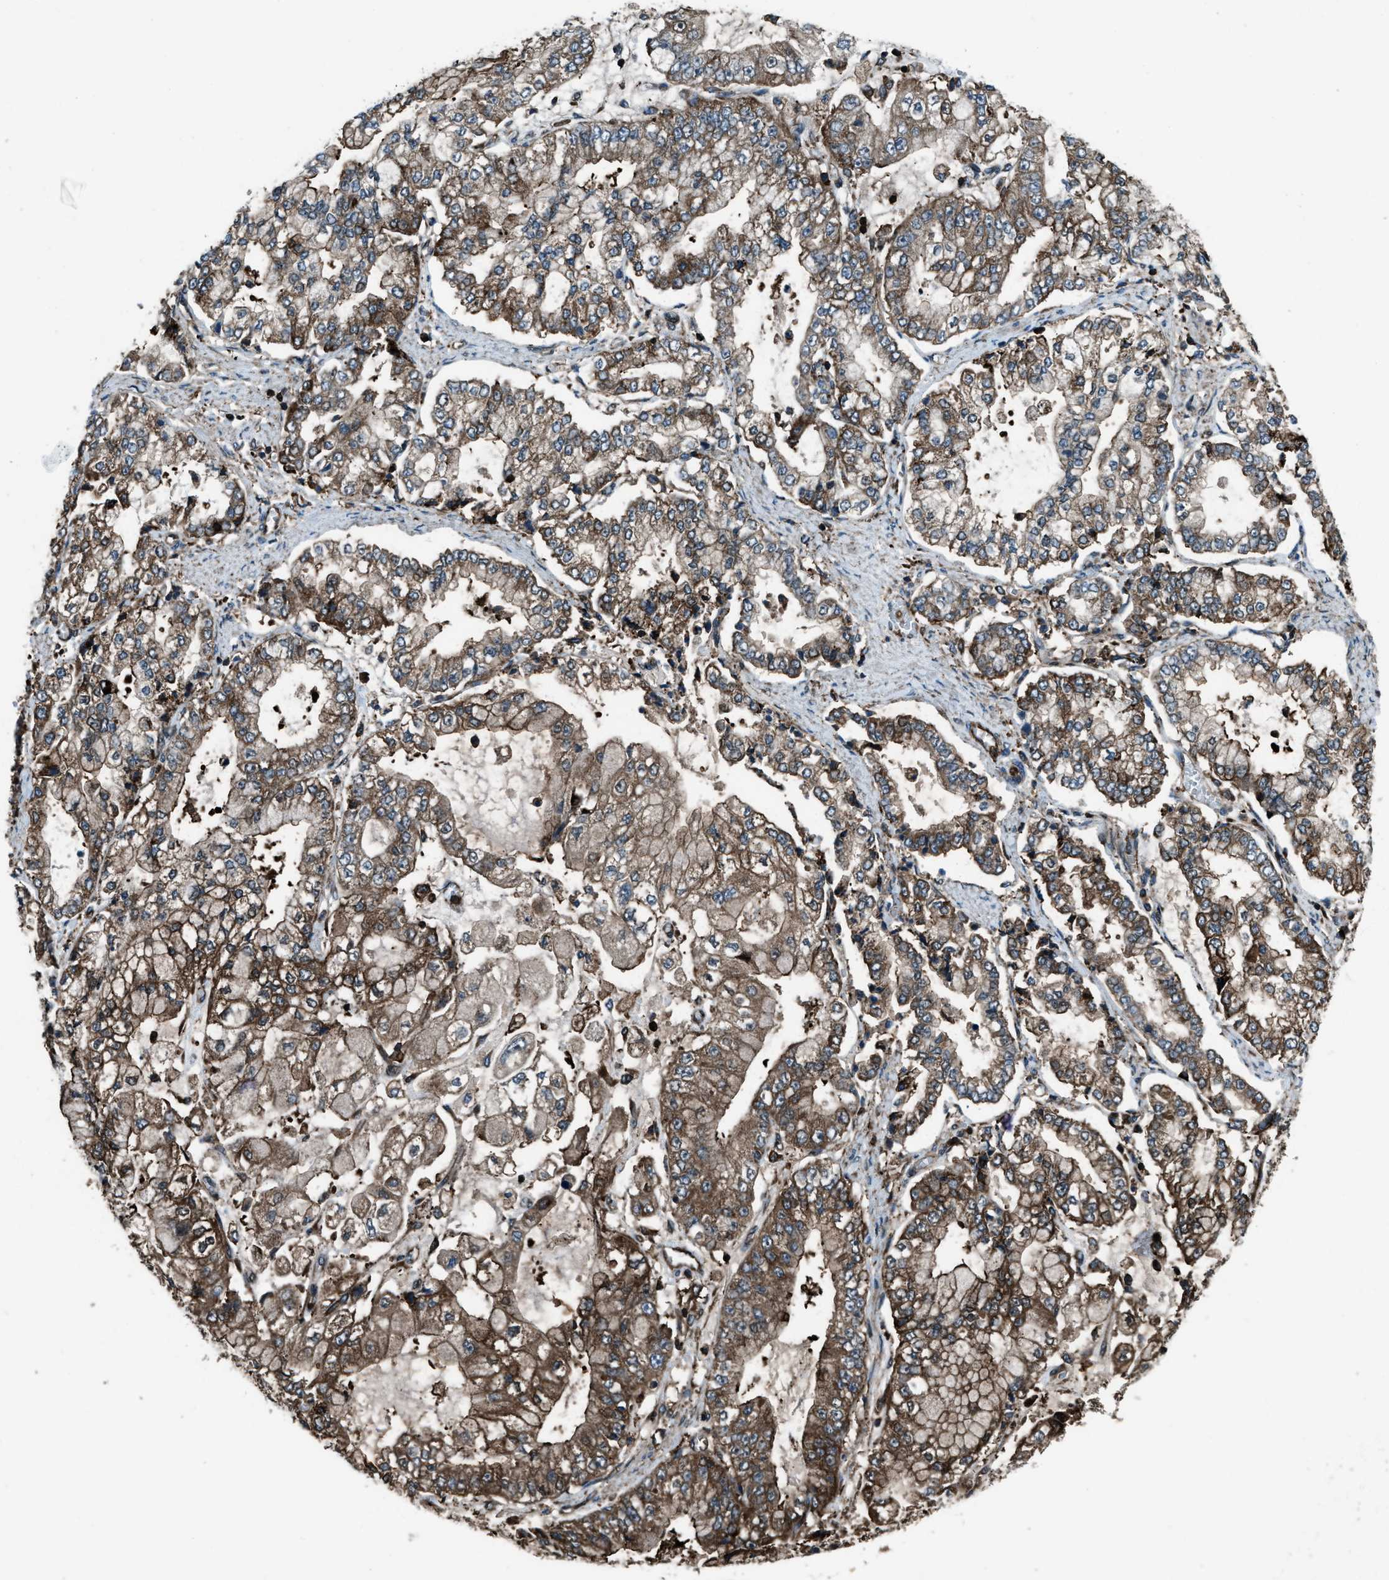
{"staining": {"intensity": "moderate", "quantity": ">75%", "location": "cytoplasmic/membranous"}, "tissue": "stomach cancer", "cell_type": "Tumor cells", "image_type": "cancer", "snomed": [{"axis": "morphology", "description": "Adenocarcinoma, NOS"}, {"axis": "topography", "description": "Stomach"}], "caption": "Immunohistochemical staining of stomach adenocarcinoma reveals medium levels of moderate cytoplasmic/membranous staining in approximately >75% of tumor cells.", "gene": "SNX30", "patient": {"sex": "male", "age": 76}}